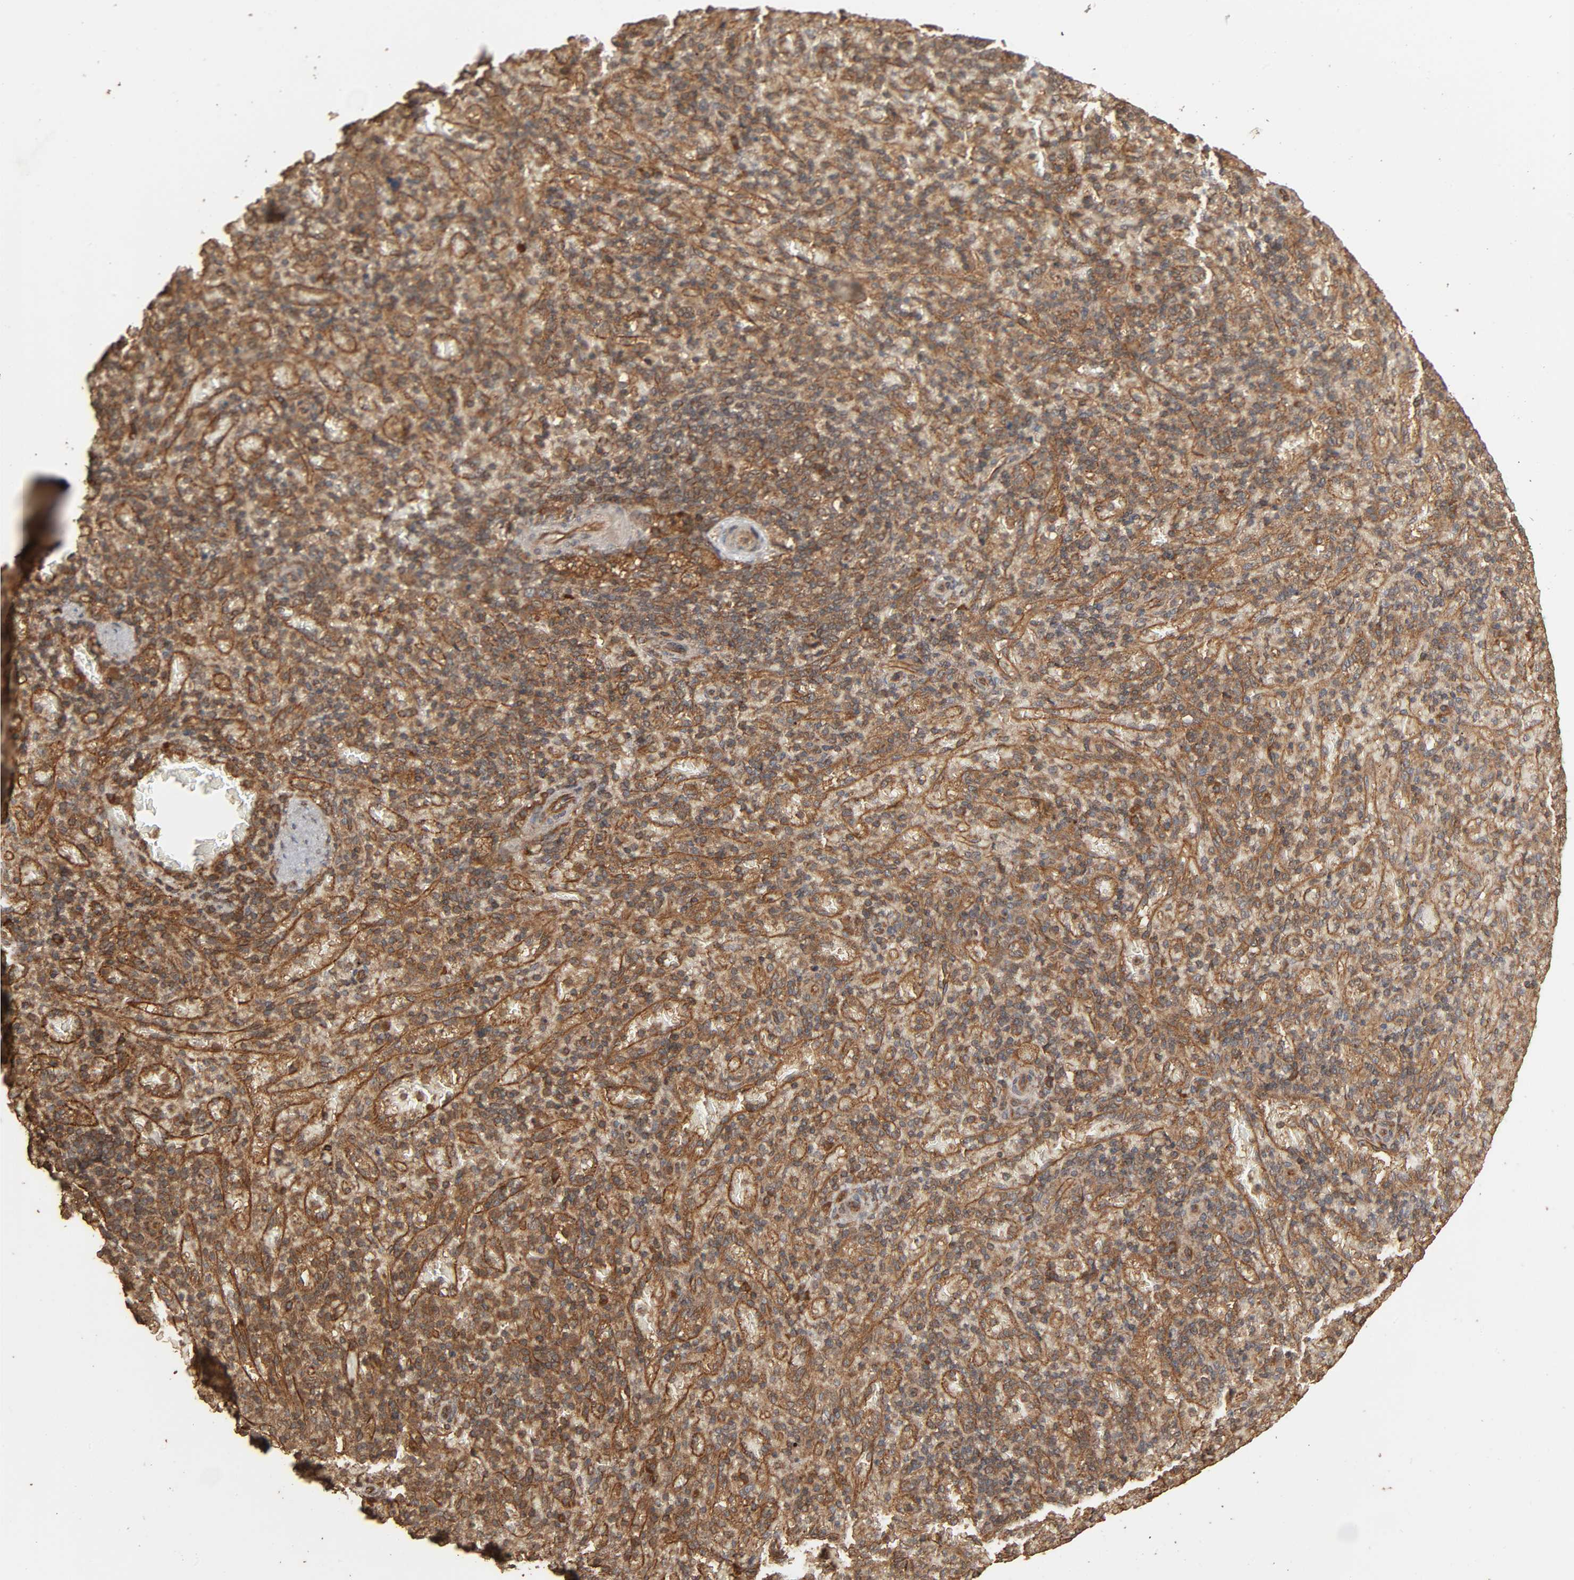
{"staining": {"intensity": "moderate", "quantity": ">75%", "location": "cytoplasmic/membranous"}, "tissue": "spleen", "cell_type": "Cells in red pulp", "image_type": "normal", "snomed": [{"axis": "morphology", "description": "Normal tissue, NOS"}, {"axis": "topography", "description": "Spleen"}], "caption": "Cells in red pulp exhibit medium levels of moderate cytoplasmic/membranous expression in approximately >75% of cells in normal spleen.", "gene": "RPS6KA6", "patient": {"sex": "female", "age": 43}}